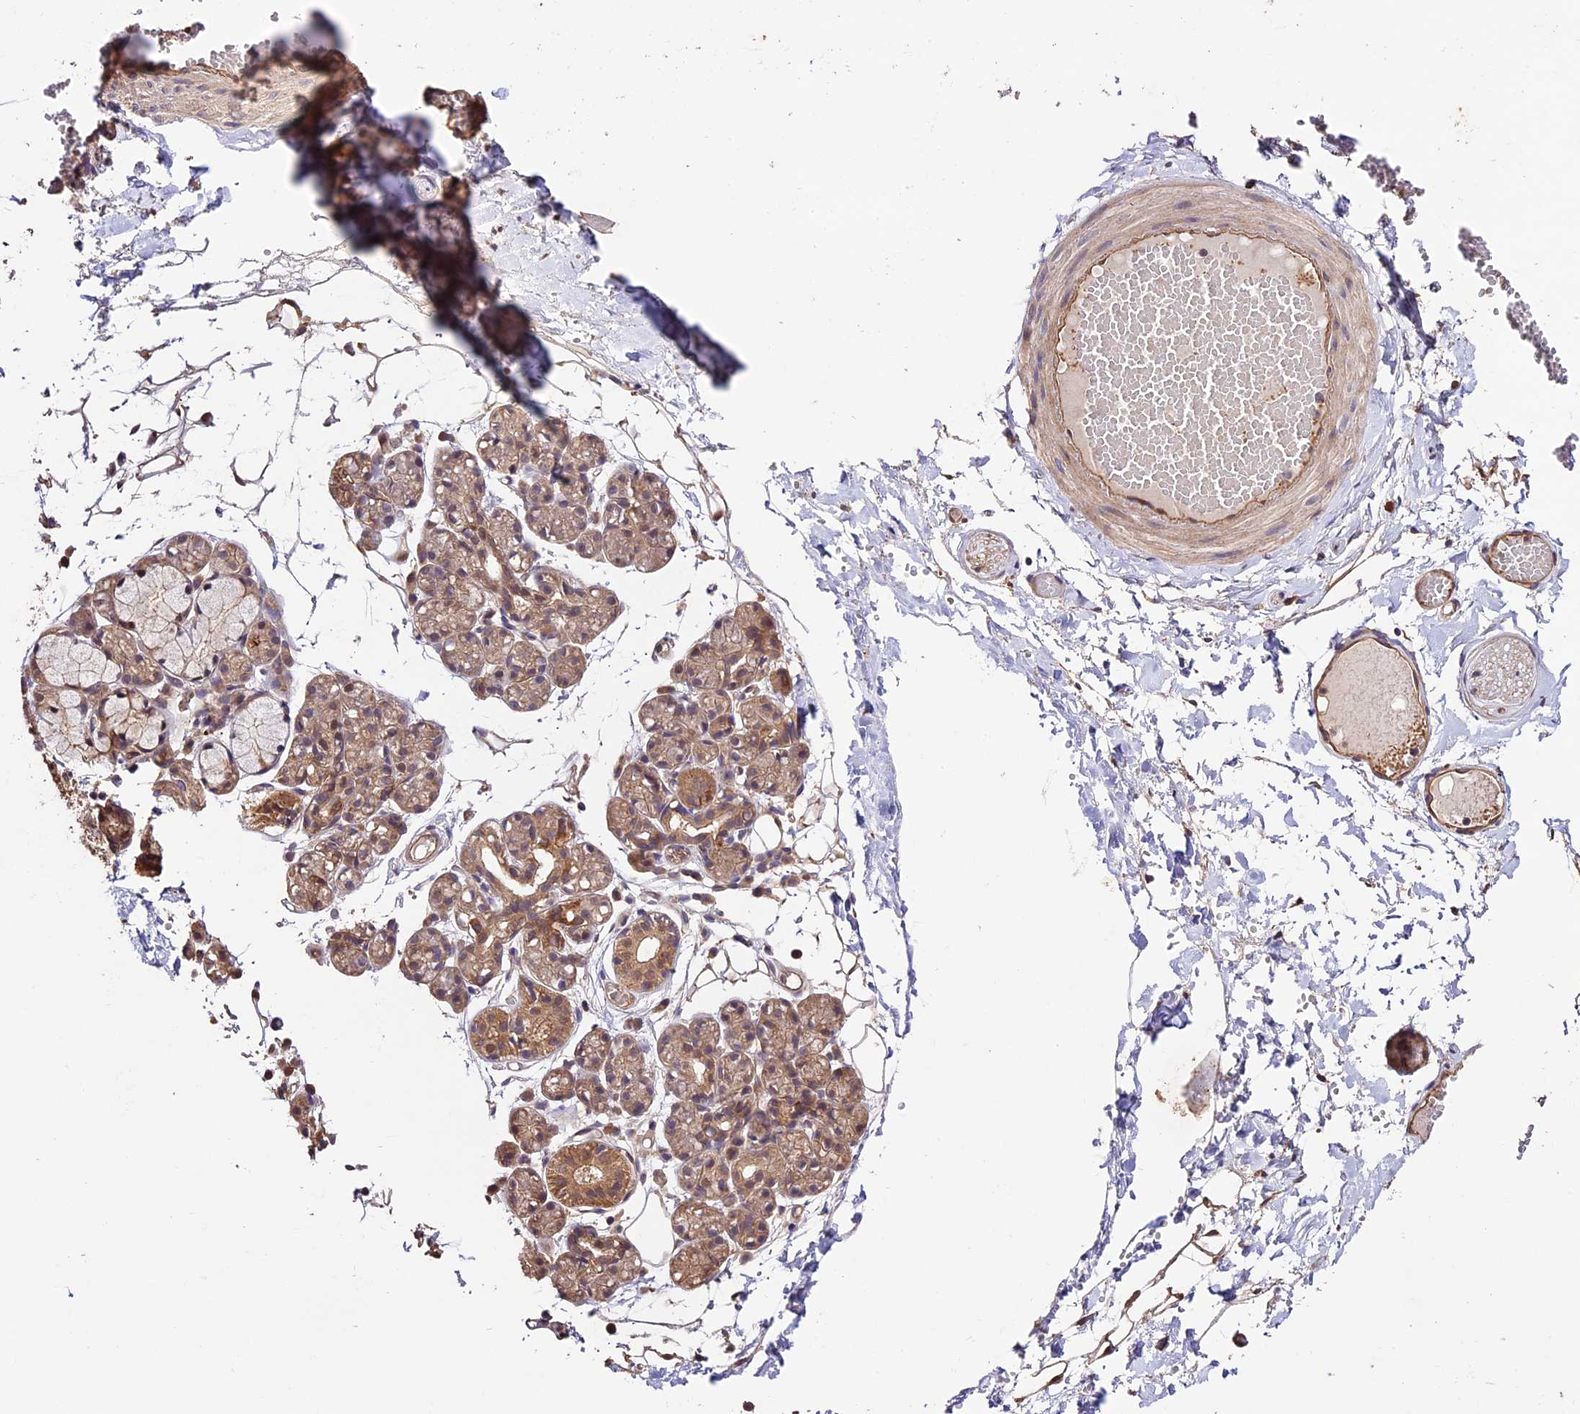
{"staining": {"intensity": "moderate", "quantity": ">75%", "location": "cytoplasmic/membranous"}, "tissue": "salivary gland", "cell_type": "Glandular cells", "image_type": "normal", "snomed": [{"axis": "morphology", "description": "Normal tissue, NOS"}, {"axis": "topography", "description": "Salivary gland"}], "caption": "Moderate cytoplasmic/membranous staining is present in approximately >75% of glandular cells in benign salivary gland.", "gene": "CES3", "patient": {"sex": "male", "age": 63}}